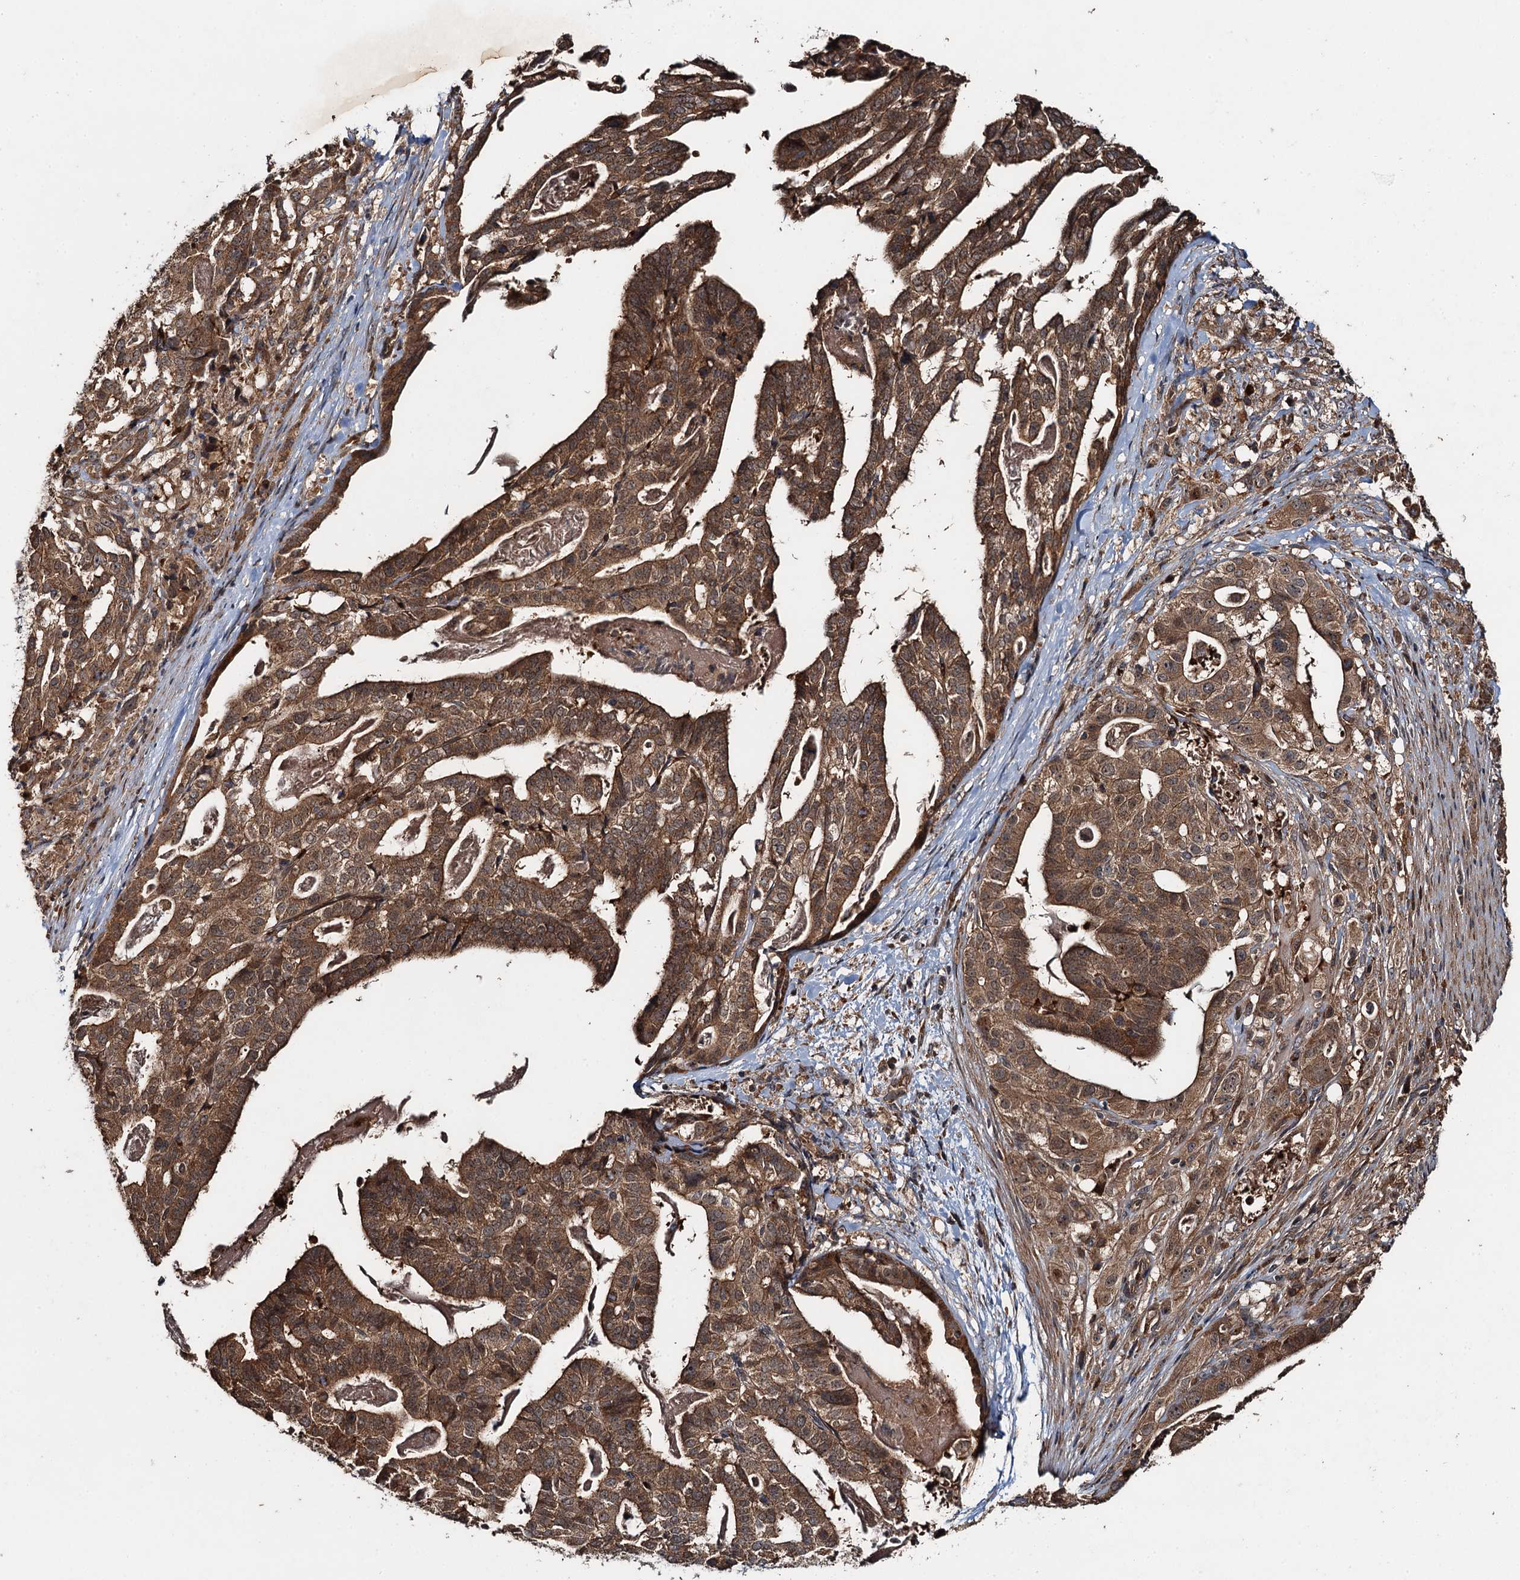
{"staining": {"intensity": "moderate", "quantity": ">75%", "location": "cytoplasmic/membranous"}, "tissue": "stomach cancer", "cell_type": "Tumor cells", "image_type": "cancer", "snomed": [{"axis": "morphology", "description": "Adenocarcinoma, NOS"}, {"axis": "topography", "description": "Stomach"}], "caption": "Human stomach cancer stained with a protein marker demonstrates moderate staining in tumor cells.", "gene": "SNX32", "patient": {"sex": "male", "age": 48}}